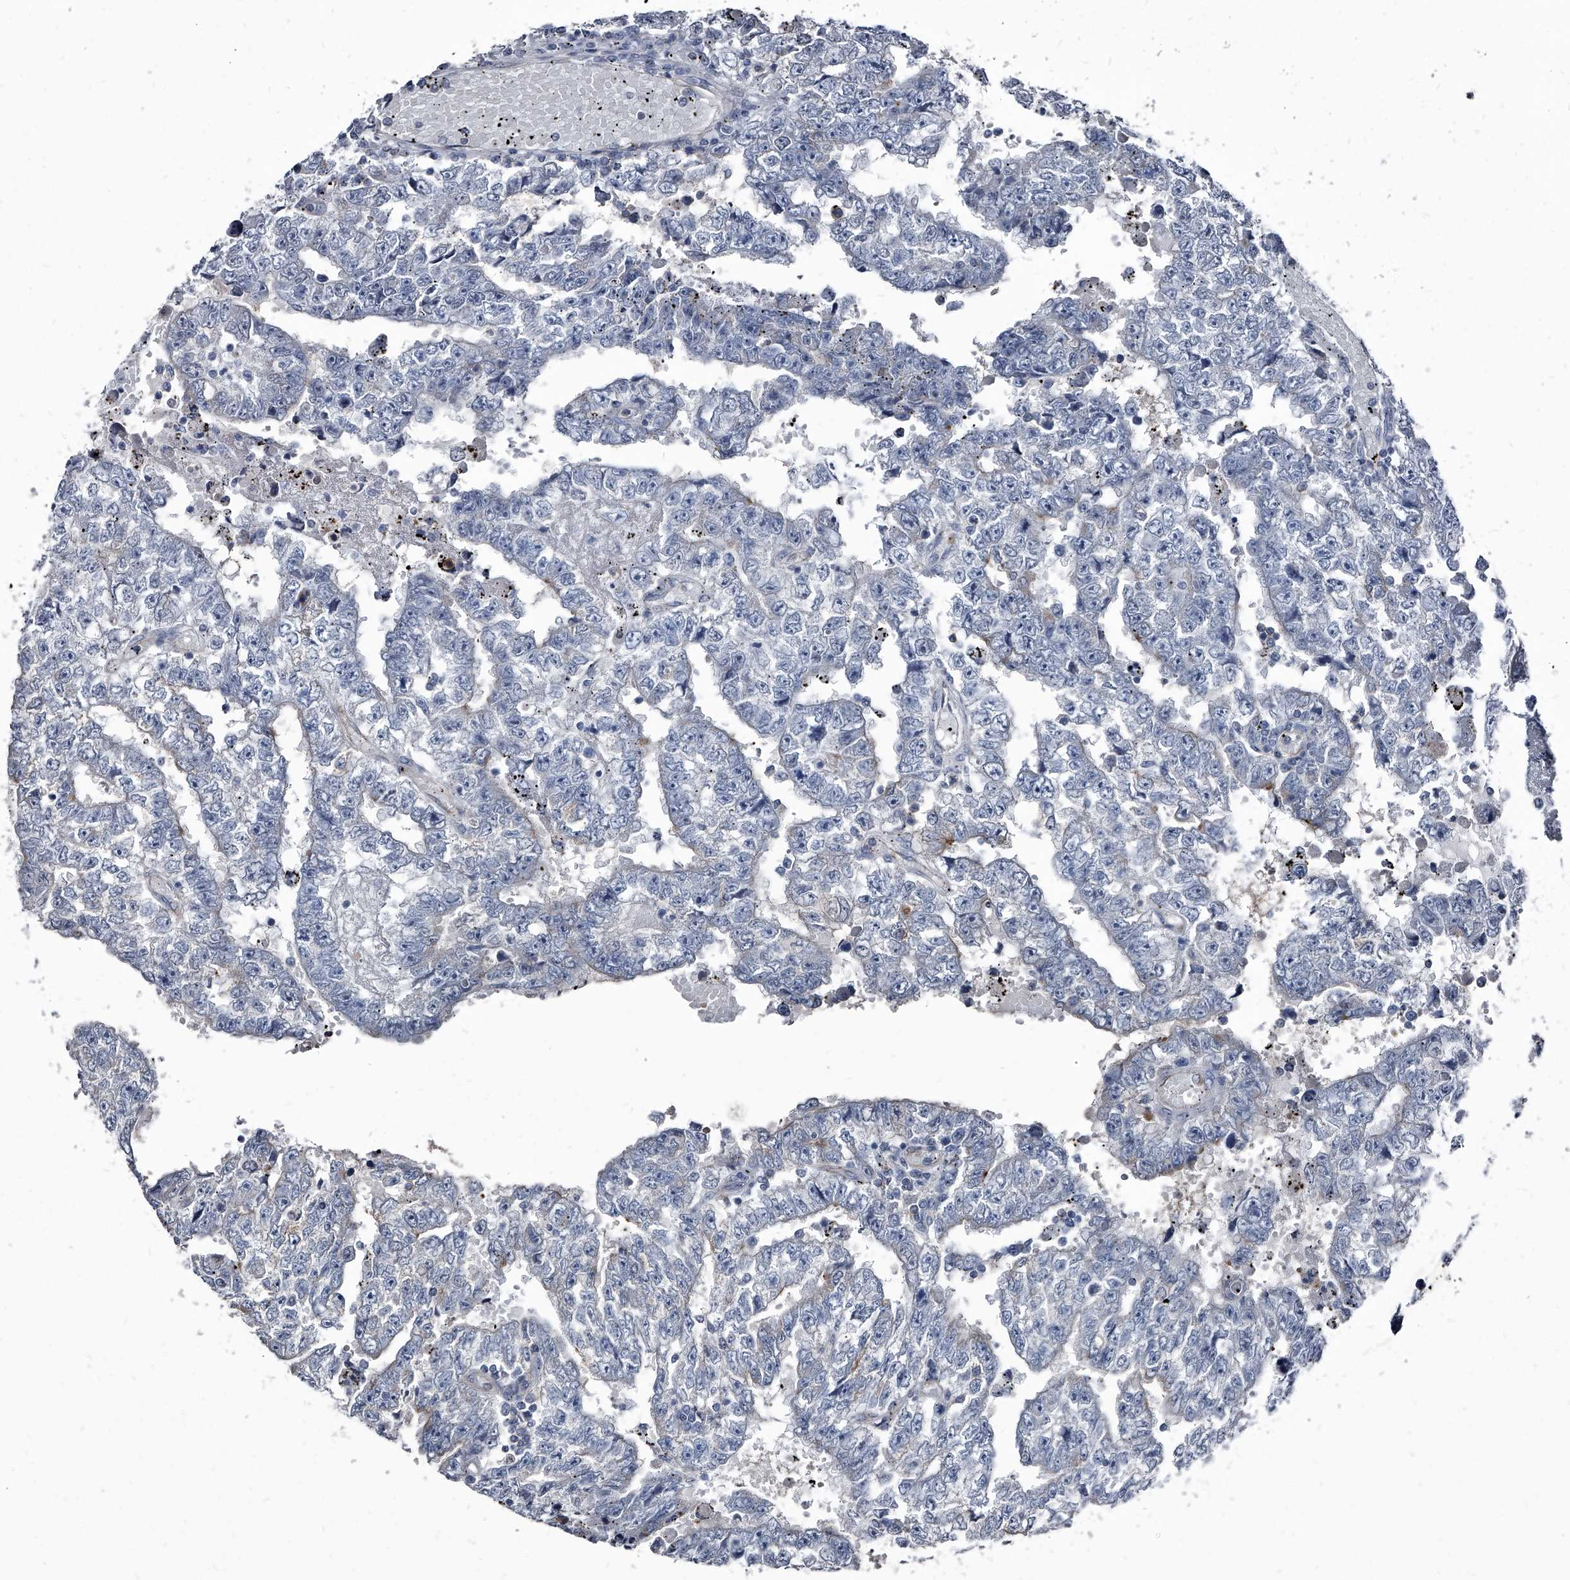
{"staining": {"intensity": "weak", "quantity": "<25%", "location": "cytoplasmic/membranous"}, "tissue": "testis cancer", "cell_type": "Tumor cells", "image_type": "cancer", "snomed": [{"axis": "morphology", "description": "Carcinoma, Embryonal, NOS"}, {"axis": "topography", "description": "Testis"}], "caption": "Tumor cells show no significant protein positivity in testis cancer. (Immunohistochemistry, brightfield microscopy, high magnification).", "gene": "PGLYRP3", "patient": {"sex": "male", "age": 25}}